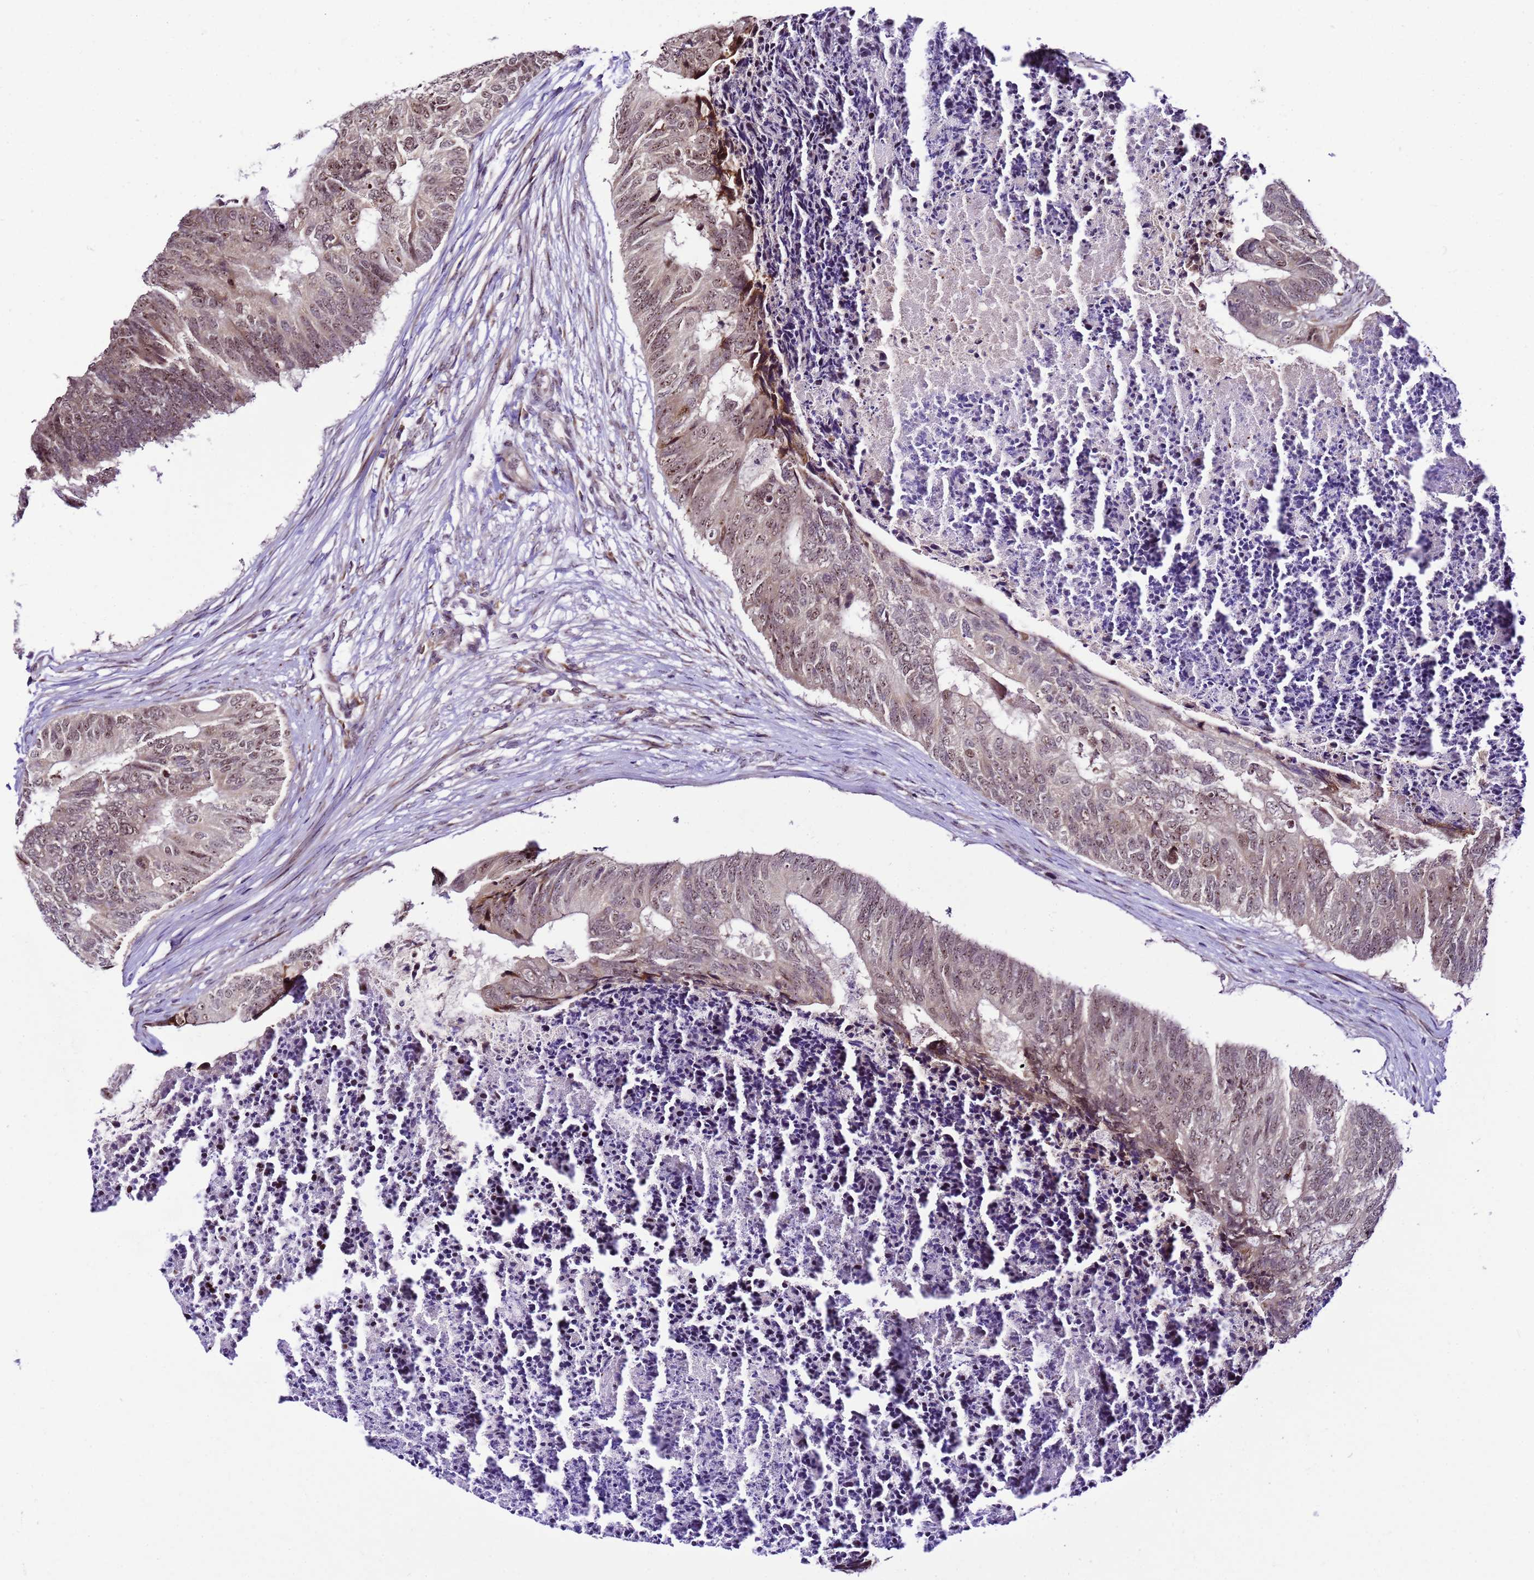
{"staining": {"intensity": "moderate", "quantity": "25%-75%", "location": "nuclear"}, "tissue": "colorectal cancer", "cell_type": "Tumor cells", "image_type": "cancer", "snomed": [{"axis": "morphology", "description": "Adenocarcinoma, NOS"}, {"axis": "topography", "description": "Colon"}], "caption": "A high-resolution micrograph shows immunohistochemistry (IHC) staining of colorectal cancer, which demonstrates moderate nuclear staining in about 25%-75% of tumor cells. Using DAB (brown) and hematoxylin (blue) stains, captured at high magnification using brightfield microscopy.", "gene": "SLX4IP", "patient": {"sex": "female", "age": 67}}